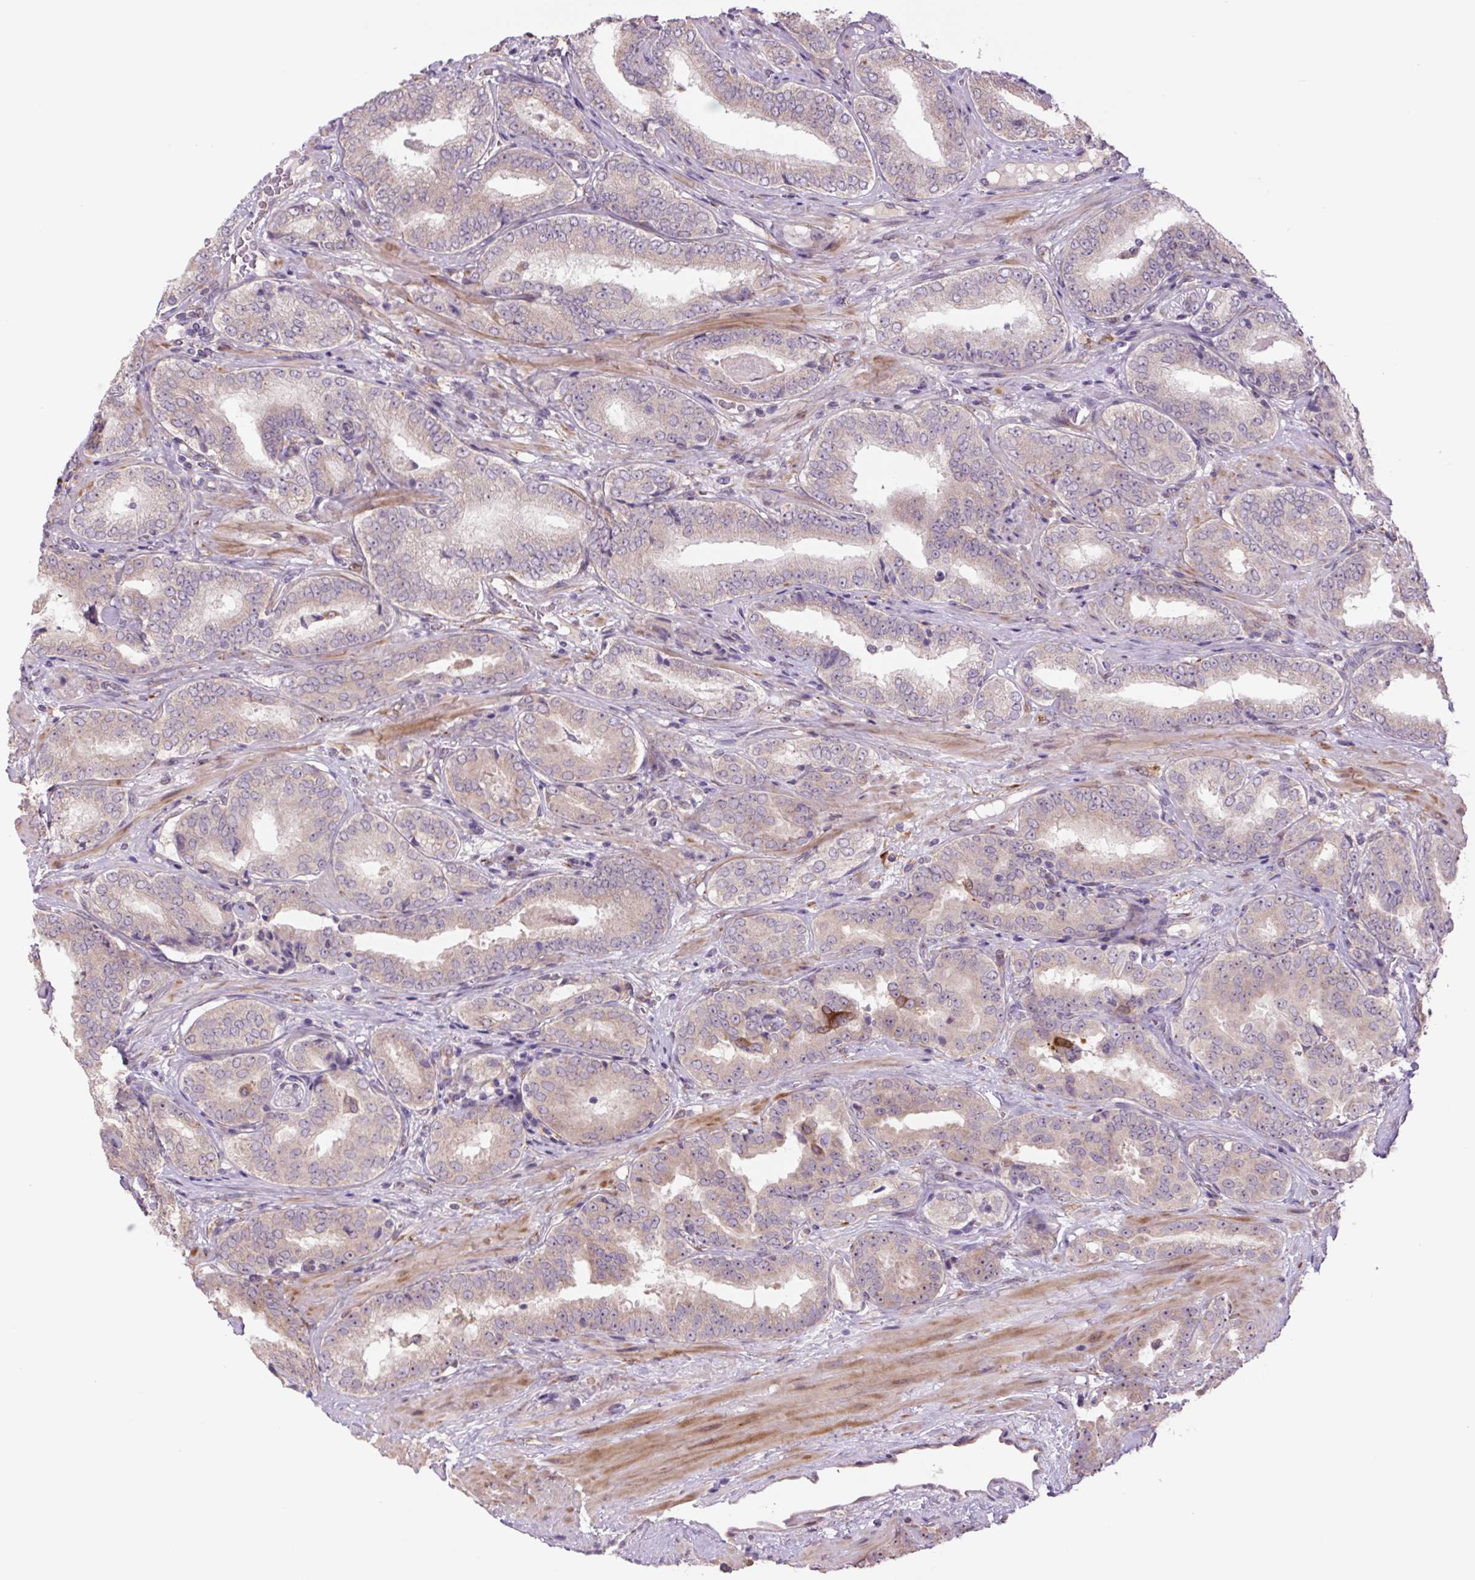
{"staining": {"intensity": "negative", "quantity": "none", "location": "none"}, "tissue": "prostate cancer", "cell_type": "Tumor cells", "image_type": "cancer", "snomed": [{"axis": "morphology", "description": "Adenocarcinoma, High grade"}, {"axis": "topography", "description": "Prostate"}], "caption": "IHC photomicrograph of neoplastic tissue: human adenocarcinoma (high-grade) (prostate) stained with DAB (3,3'-diaminobenzidine) demonstrates no significant protein staining in tumor cells.", "gene": "PLA2G4A", "patient": {"sex": "male", "age": 72}}